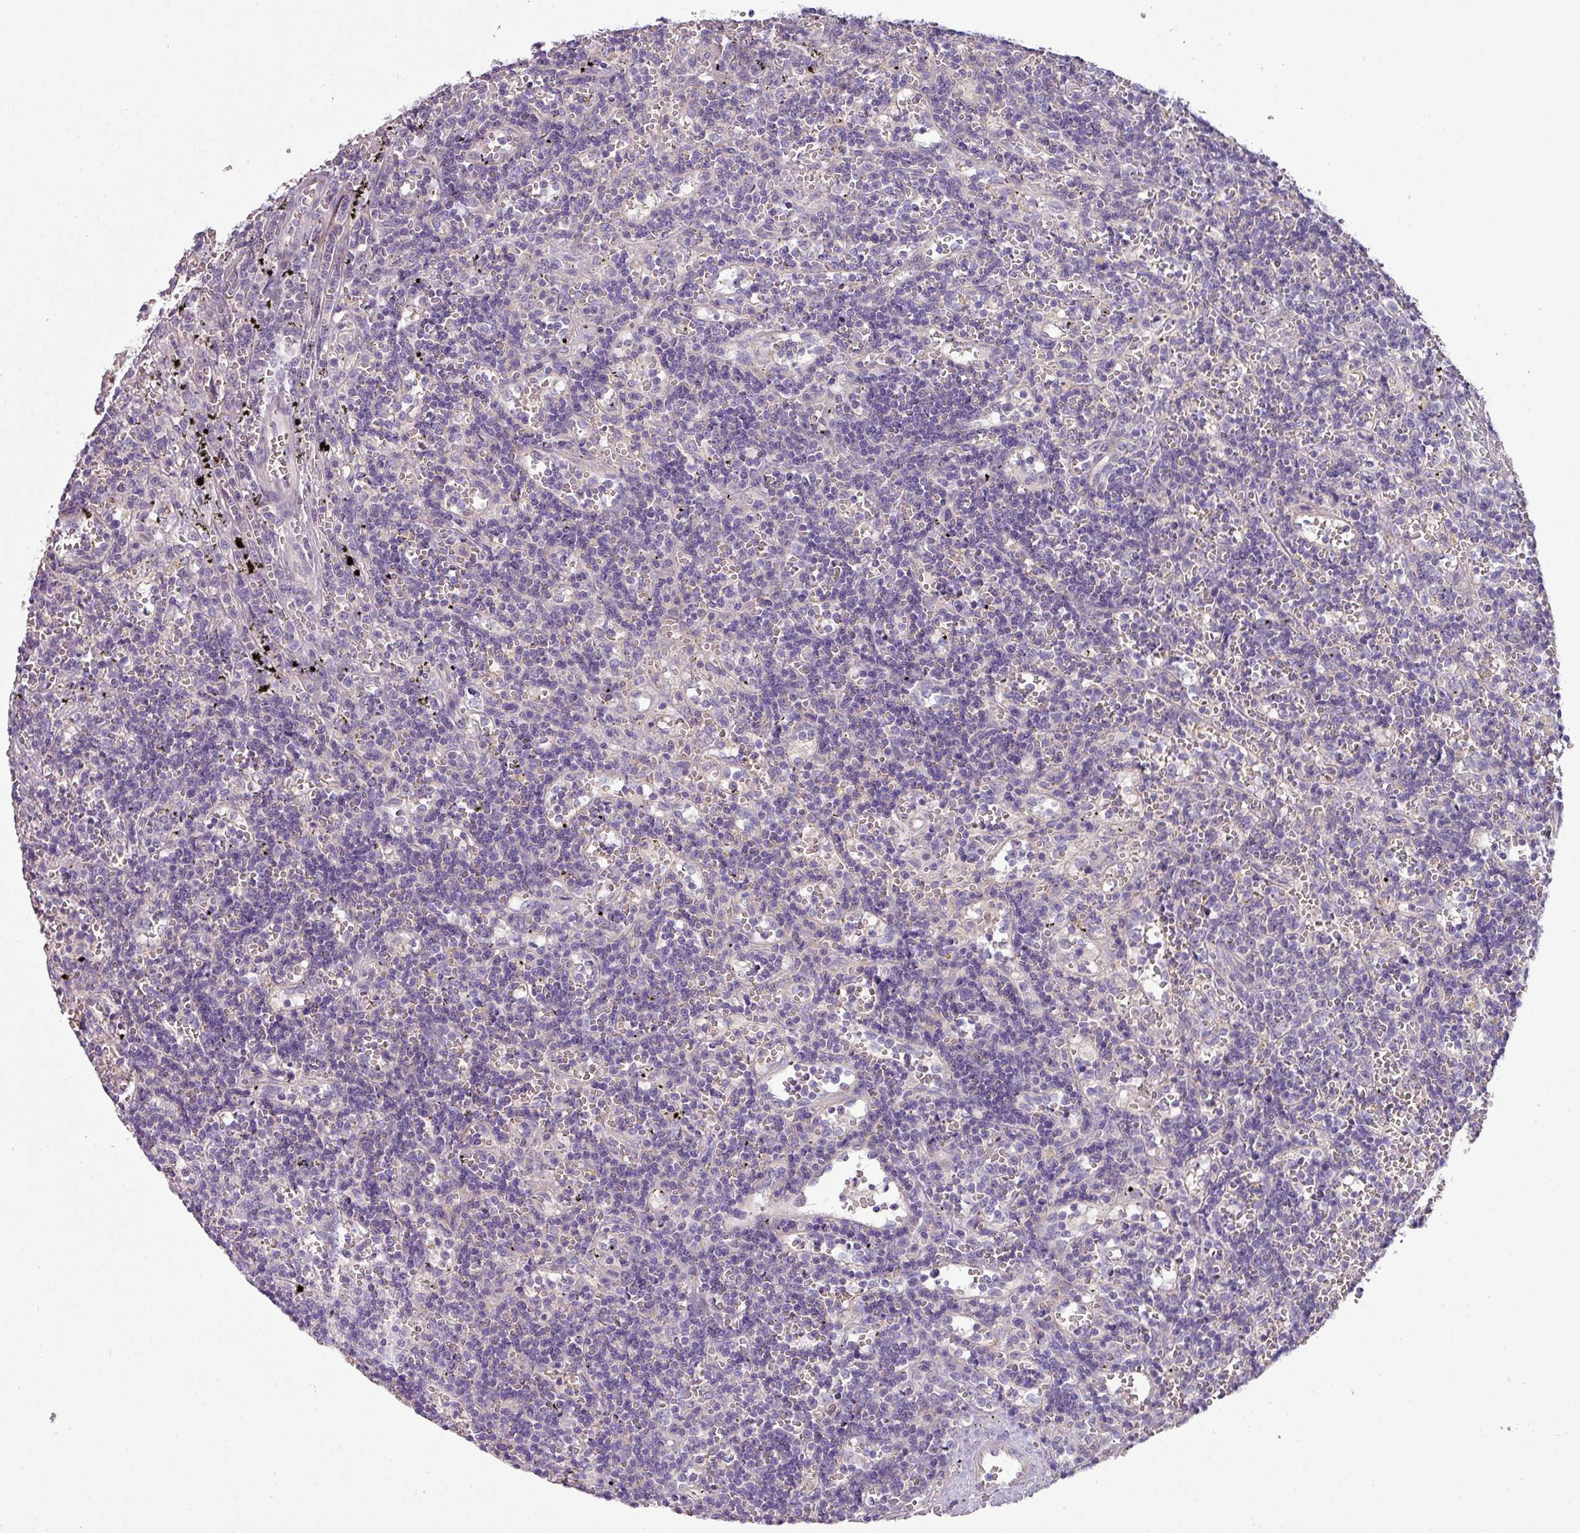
{"staining": {"intensity": "negative", "quantity": "none", "location": "none"}, "tissue": "lymphoma", "cell_type": "Tumor cells", "image_type": "cancer", "snomed": [{"axis": "morphology", "description": "Malignant lymphoma, non-Hodgkin's type, Low grade"}, {"axis": "topography", "description": "Spleen"}], "caption": "Photomicrograph shows no significant protein positivity in tumor cells of lymphoma.", "gene": "LRRC9", "patient": {"sex": "male", "age": 60}}